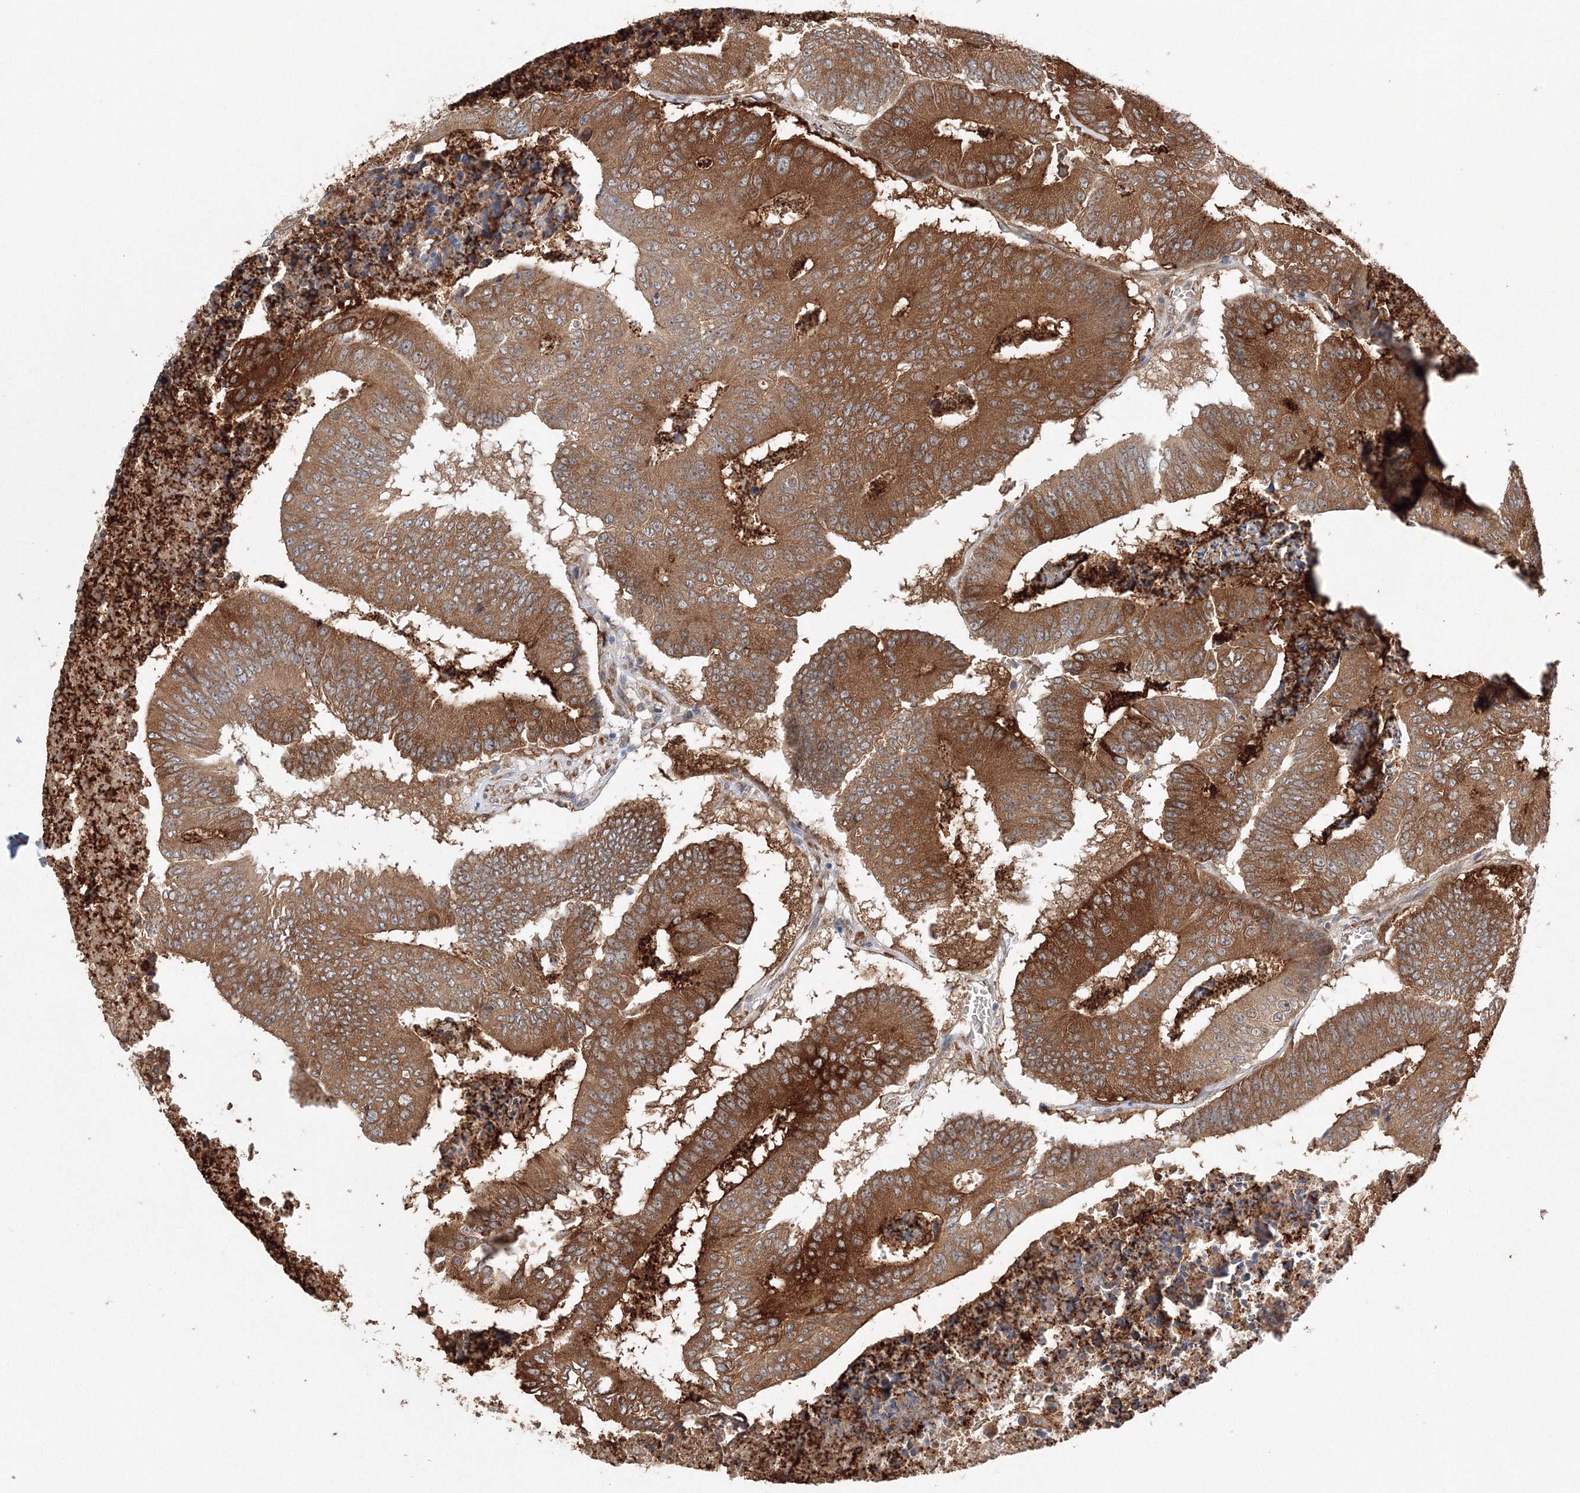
{"staining": {"intensity": "strong", "quantity": ">75%", "location": "cytoplasmic/membranous"}, "tissue": "colorectal cancer", "cell_type": "Tumor cells", "image_type": "cancer", "snomed": [{"axis": "morphology", "description": "Adenocarcinoma, NOS"}, {"axis": "topography", "description": "Colon"}], "caption": "Approximately >75% of tumor cells in human colorectal cancer (adenocarcinoma) exhibit strong cytoplasmic/membranous protein positivity as visualized by brown immunohistochemical staining.", "gene": "DIS3L2", "patient": {"sex": "male", "age": 87}}